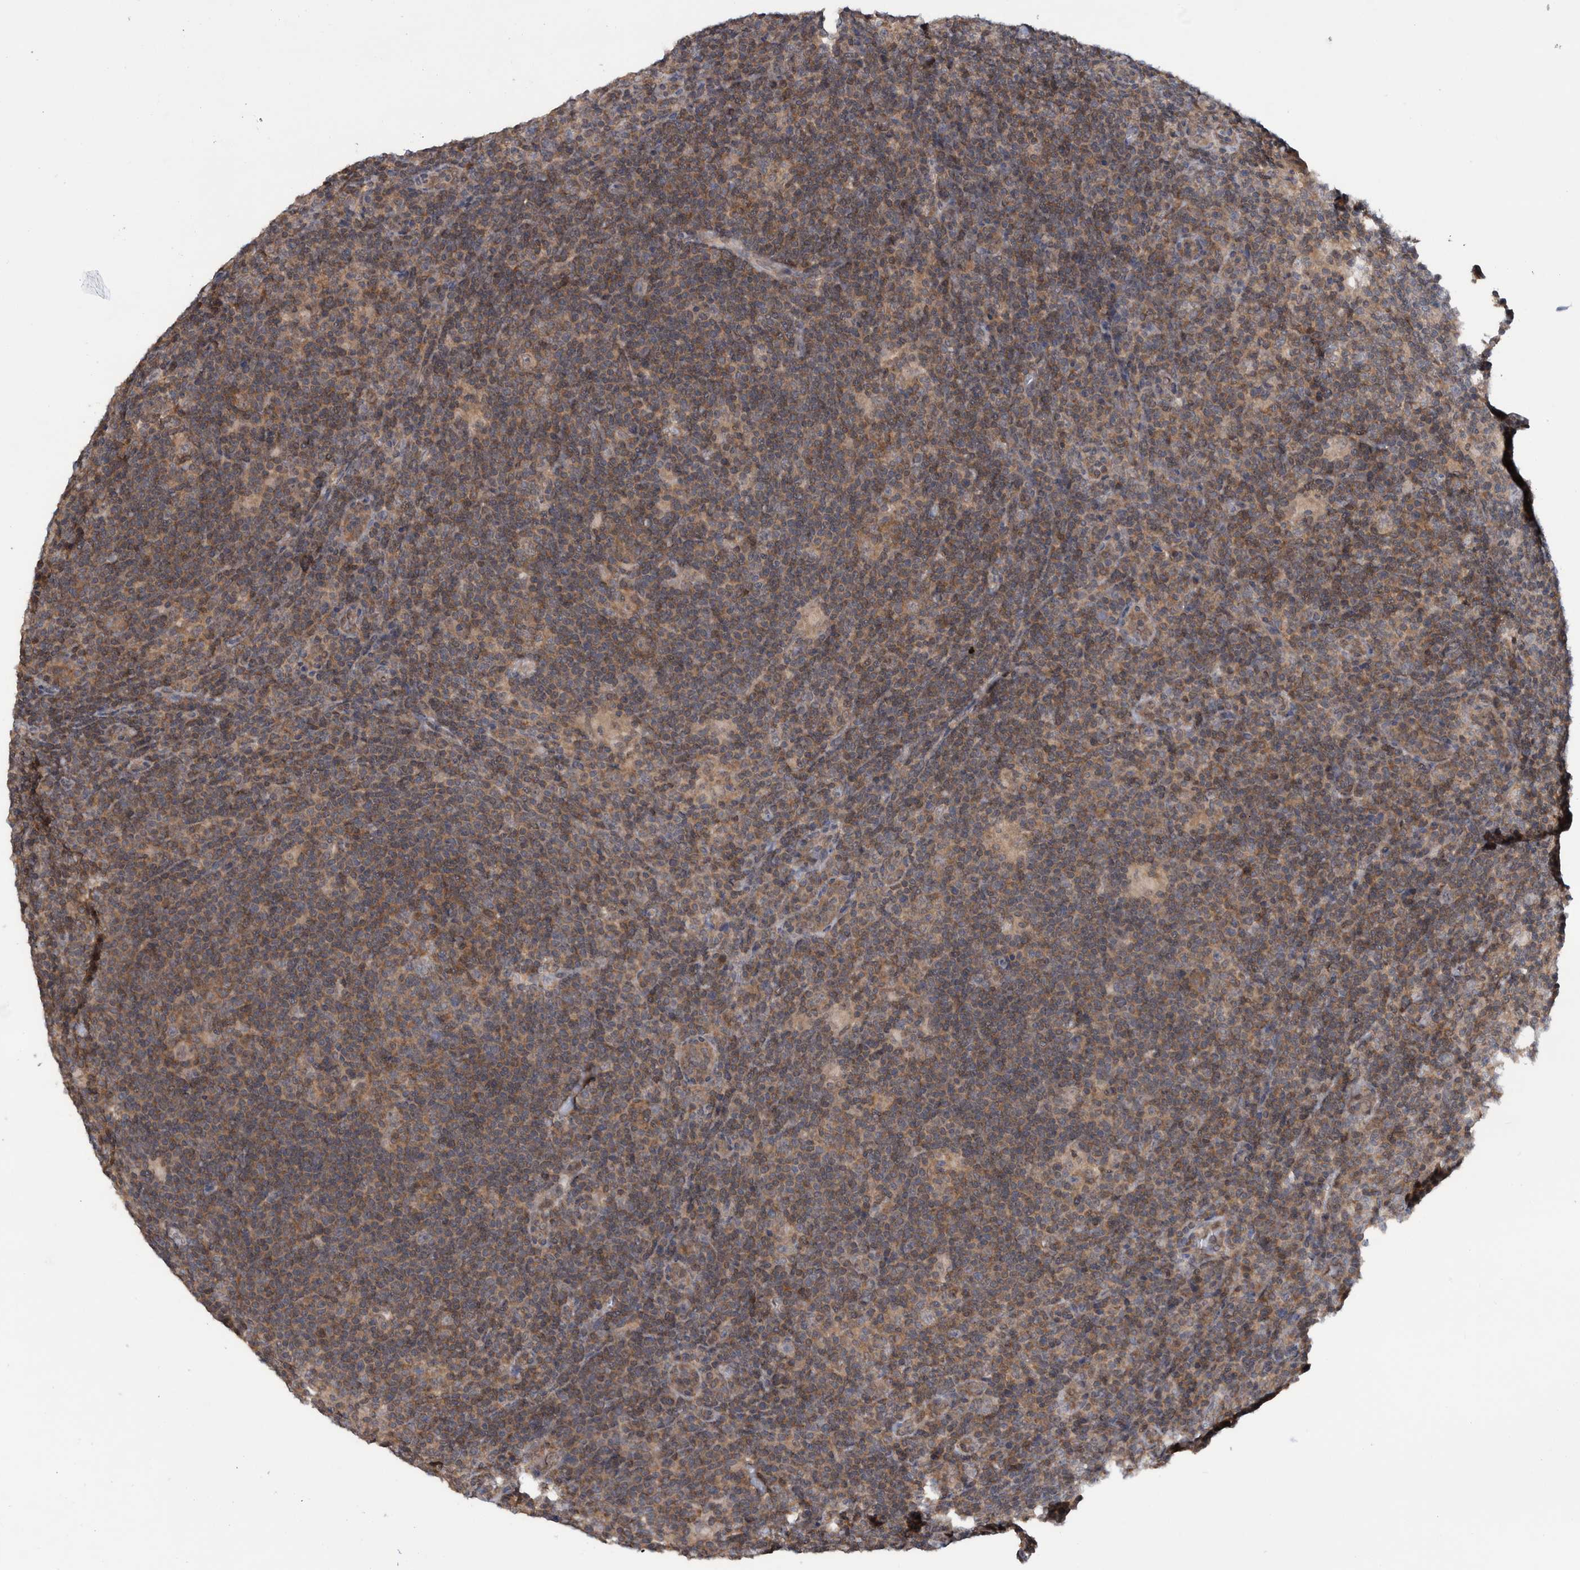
{"staining": {"intensity": "weak", "quantity": "25%-75%", "location": "cytoplasmic/membranous"}, "tissue": "lymphoma", "cell_type": "Tumor cells", "image_type": "cancer", "snomed": [{"axis": "morphology", "description": "Hodgkin's disease, NOS"}, {"axis": "topography", "description": "Lymph node"}], "caption": "Immunohistochemistry (IHC) histopathology image of neoplastic tissue: human lymphoma stained using IHC shows low levels of weak protein expression localized specifically in the cytoplasmic/membranous of tumor cells, appearing as a cytoplasmic/membranous brown color.", "gene": "PLPBP", "patient": {"sex": "female", "age": 57}}